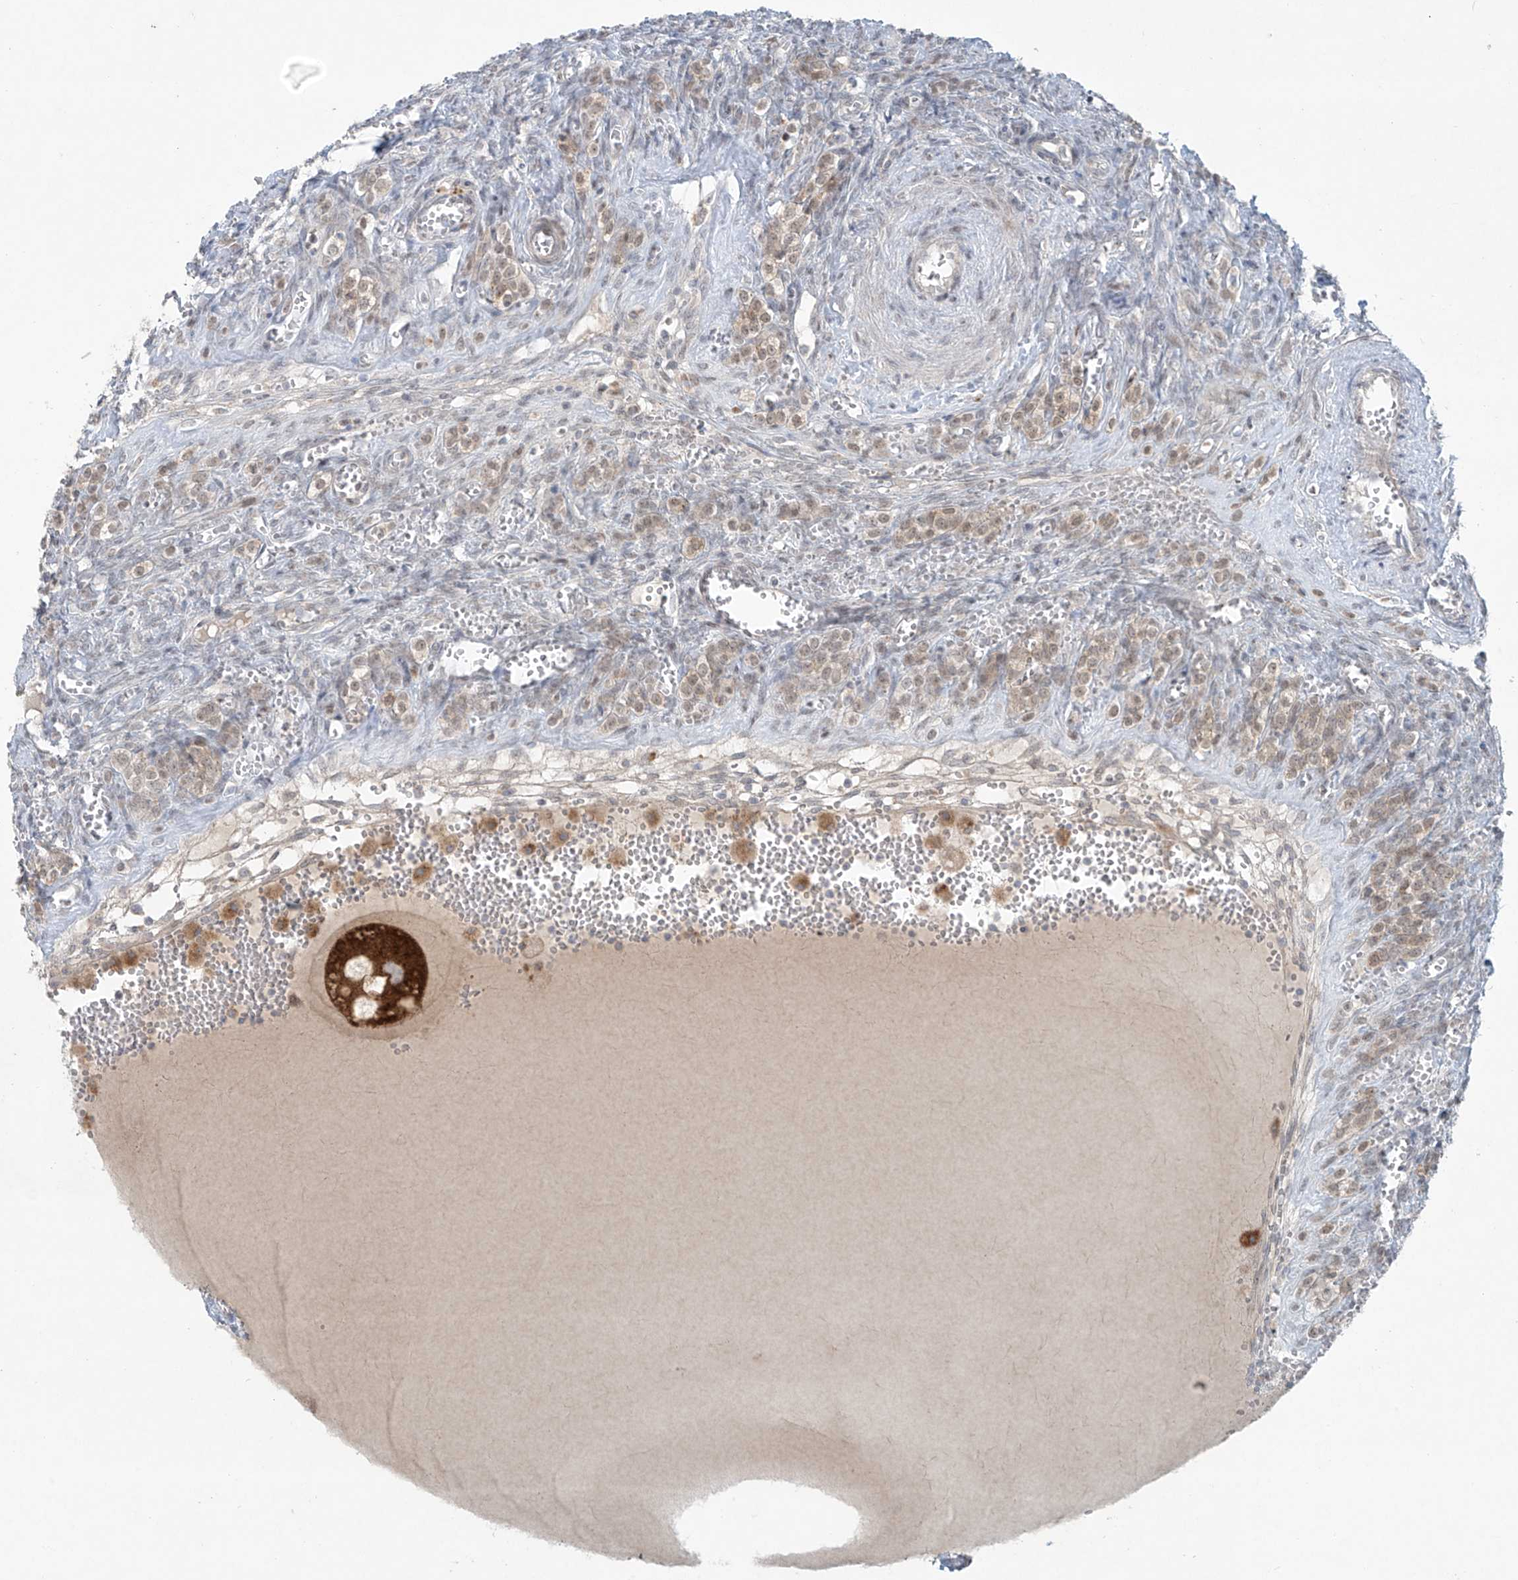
{"staining": {"intensity": "negative", "quantity": "none", "location": "none"}, "tissue": "ovary", "cell_type": "Ovarian stroma cells", "image_type": "normal", "snomed": [{"axis": "morphology", "description": "Normal tissue, NOS"}, {"axis": "topography", "description": "Ovary"}], "caption": "The immunohistochemistry (IHC) image has no significant staining in ovarian stroma cells of ovary.", "gene": "PPAT", "patient": {"sex": "female", "age": 41}}